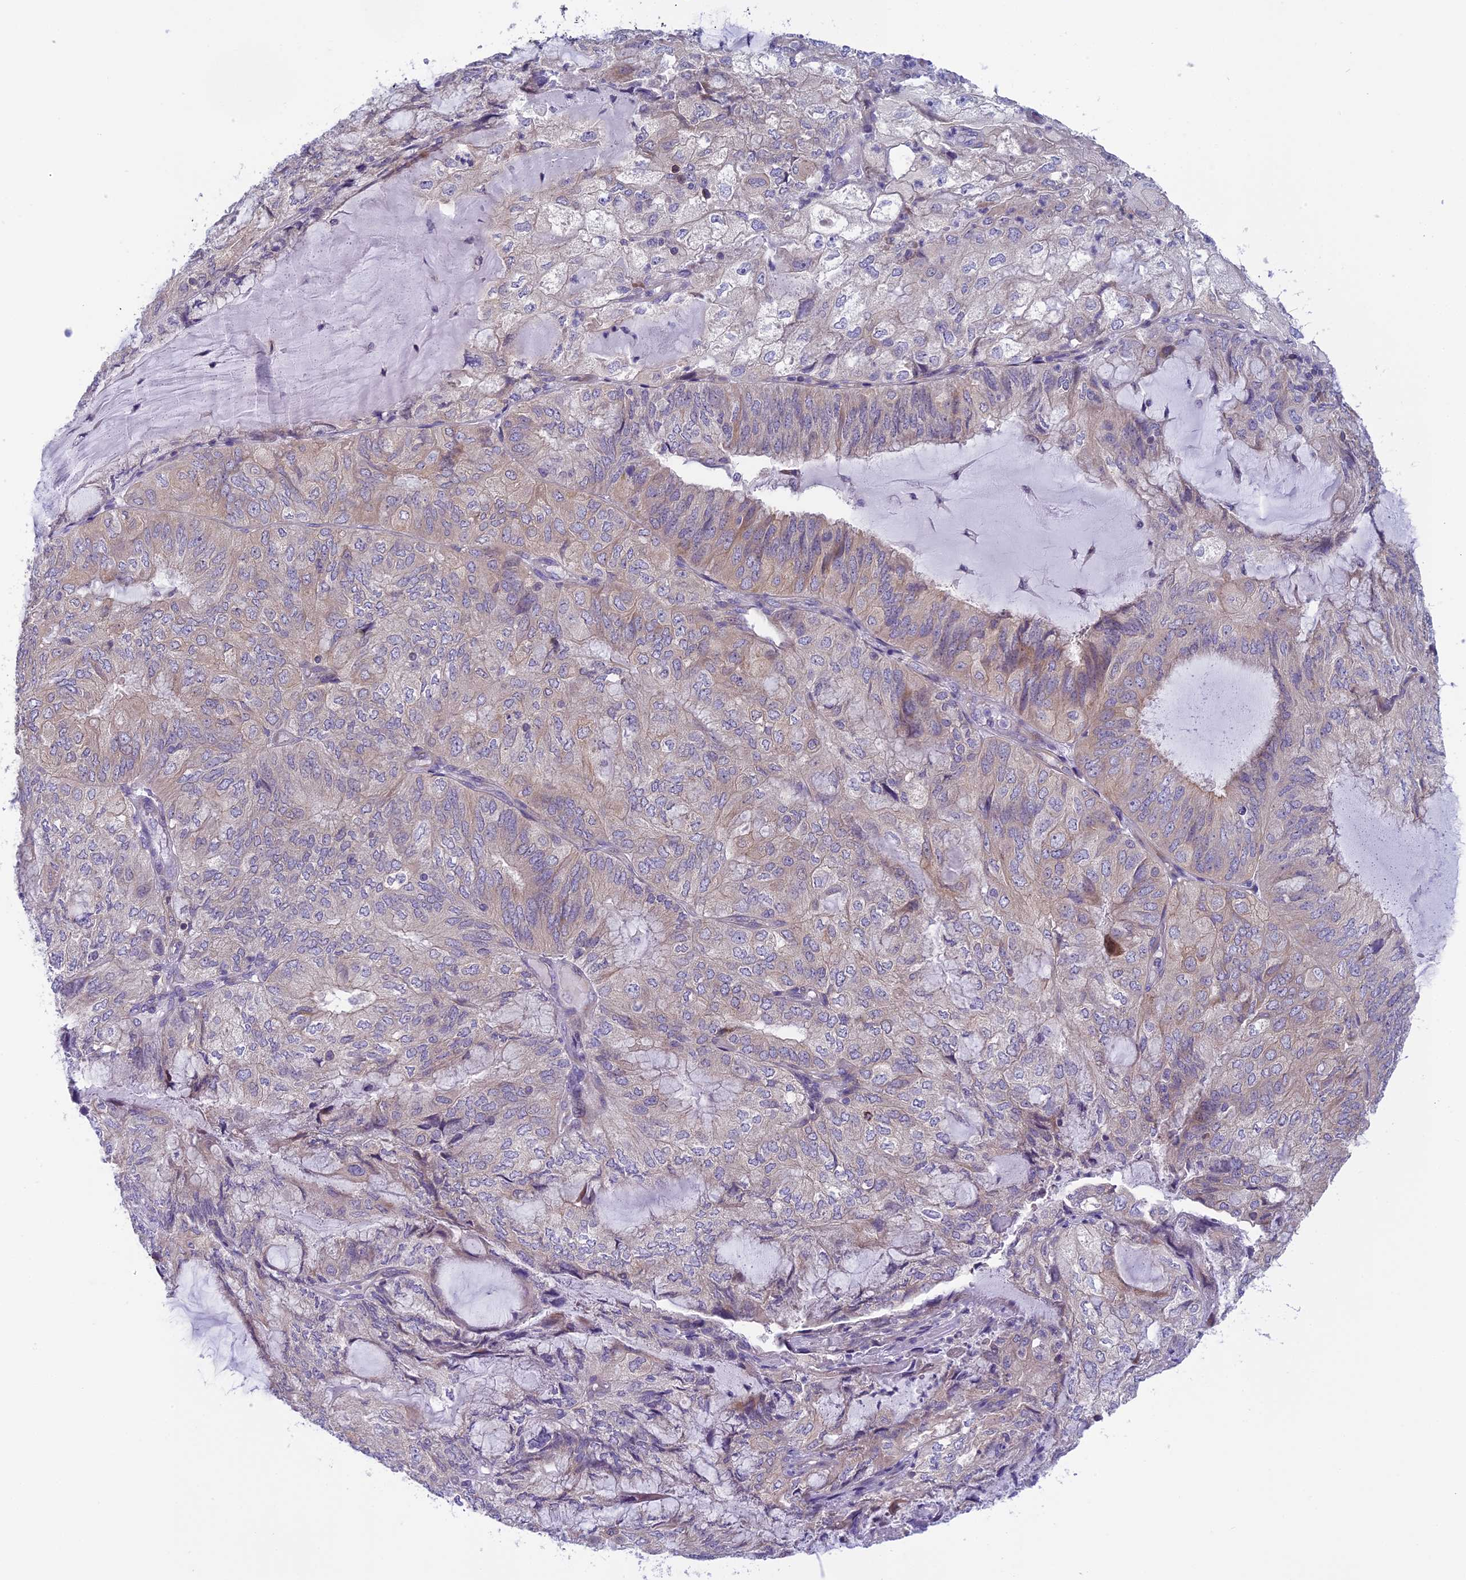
{"staining": {"intensity": "weak", "quantity": "25%-75%", "location": "cytoplasmic/membranous"}, "tissue": "endometrial cancer", "cell_type": "Tumor cells", "image_type": "cancer", "snomed": [{"axis": "morphology", "description": "Adenocarcinoma, NOS"}, {"axis": "topography", "description": "Endometrium"}], "caption": "A brown stain highlights weak cytoplasmic/membranous staining of a protein in adenocarcinoma (endometrial) tumor cells.", "gene": "ARHGEF37", "patient": {"sex": "female", "age": 81}}